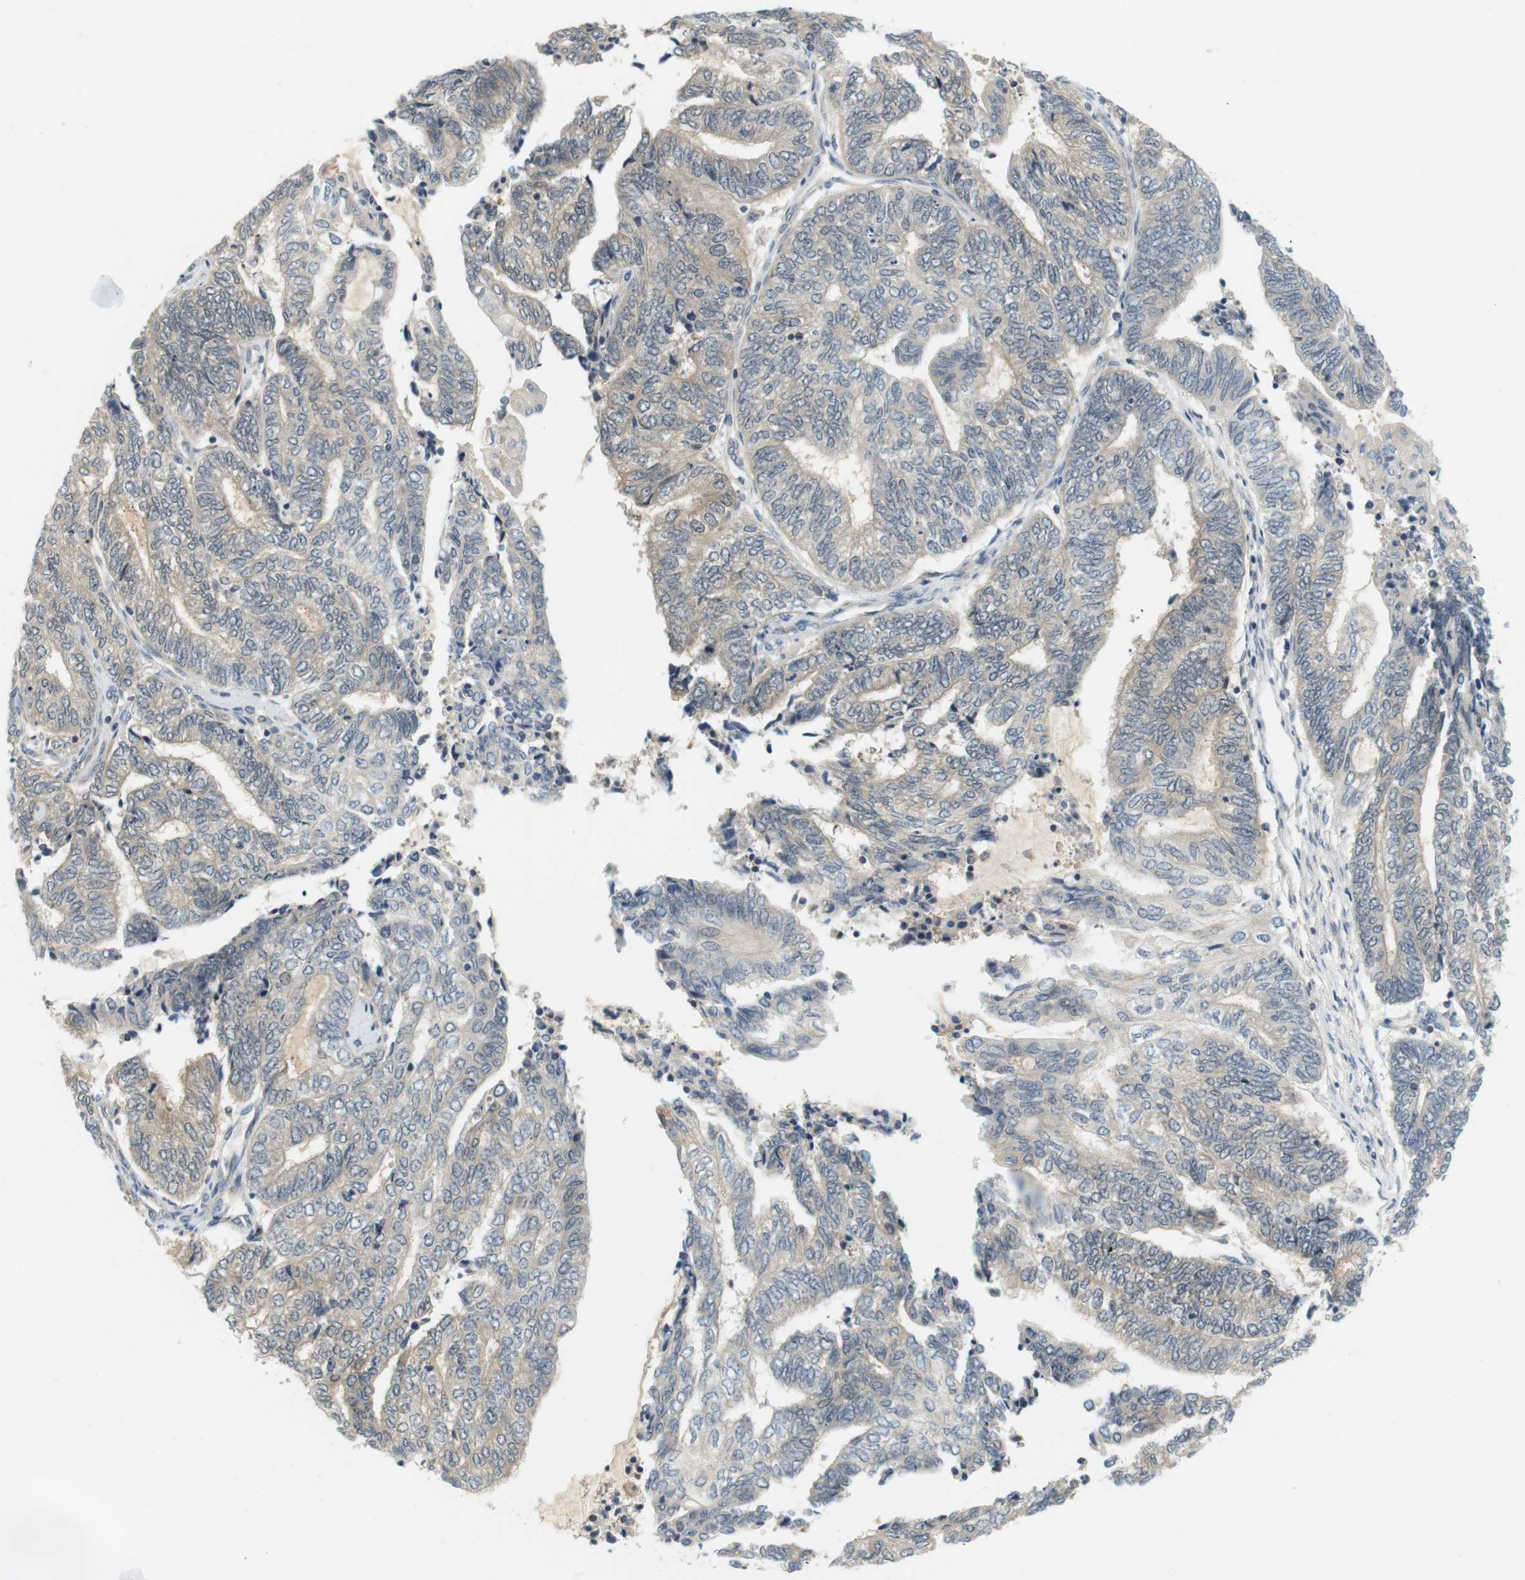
{"staining": {"intensity": "negative", "quantity": "none", "location": "none"}, "tissue": "endometrial cancer", "cell_type": "Tumor cells", "image_type": "cancer", "snomed": [{"axis": "morphology", "description": "Adenocarcinoma, NOS"}, {"axis": "topography", "description": "Uterus"}, {"axis": "topography", "description": "Endometrium"}], "caption": "The immunohistochemistry histopathology image has no significant expression in tumor cells of endometrial cancer tissue.", "gene": "WNT7A", "patient": {"sex": "female", "age": 70}}